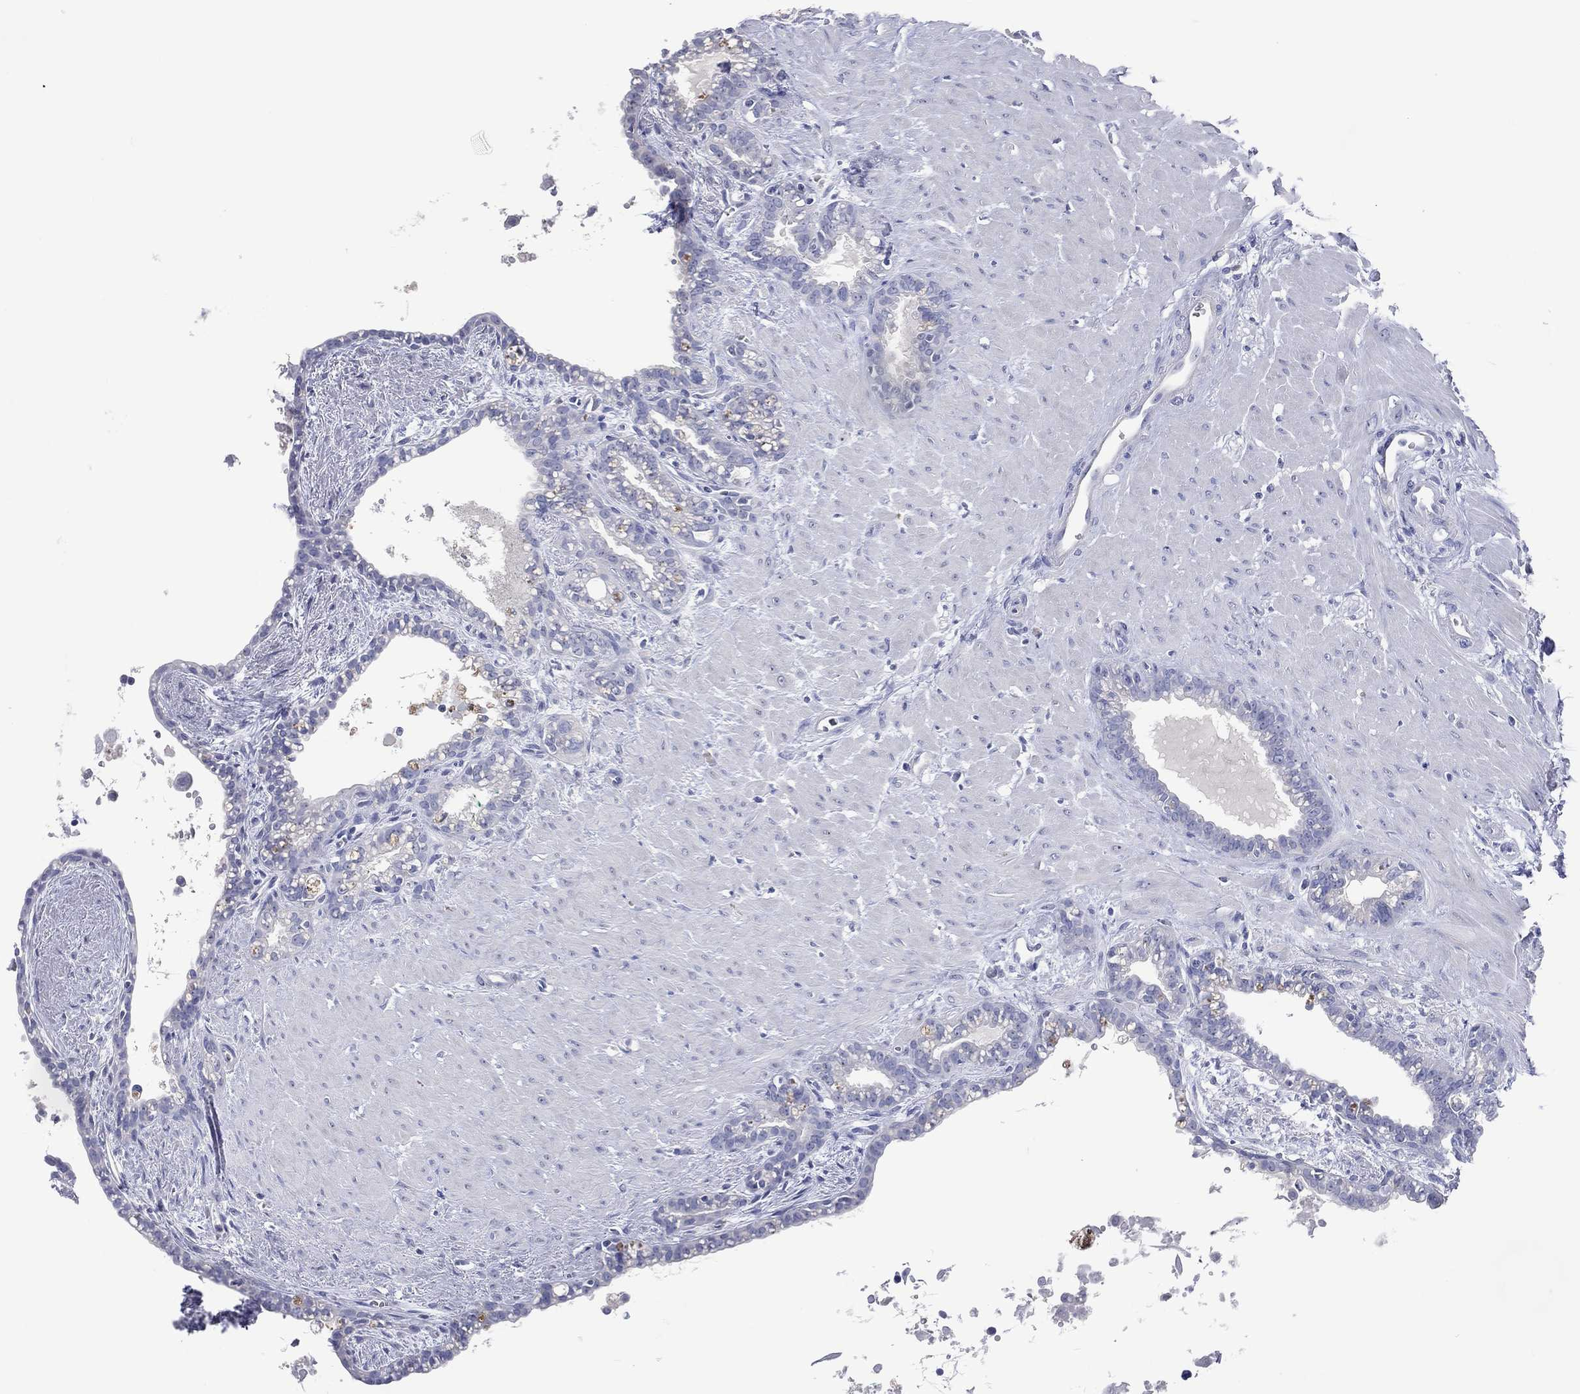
{"staining": {"intensity": "negative", "quantity": "none", "location": "none"}, "tissue": "seminal vesicle", "cell_type": "Glandular cells", "image_type": "normal", "snomed": [{"axis": "morphology", "description": "Normal tissue, NOS"}, {"axis": "morphology", "description": "Urothelial carcinoma, NOS"}, {"axis": "topography", "description": "Urinary bladder"}, {"axis": "topography", "description": "Seminal veicle"}], "caption": "The photomicrograph shows no significant staining in glandular cells of seminal vesicle.", "gene": "DNAH6", "patient": {"sex": "male", "age": 76}}